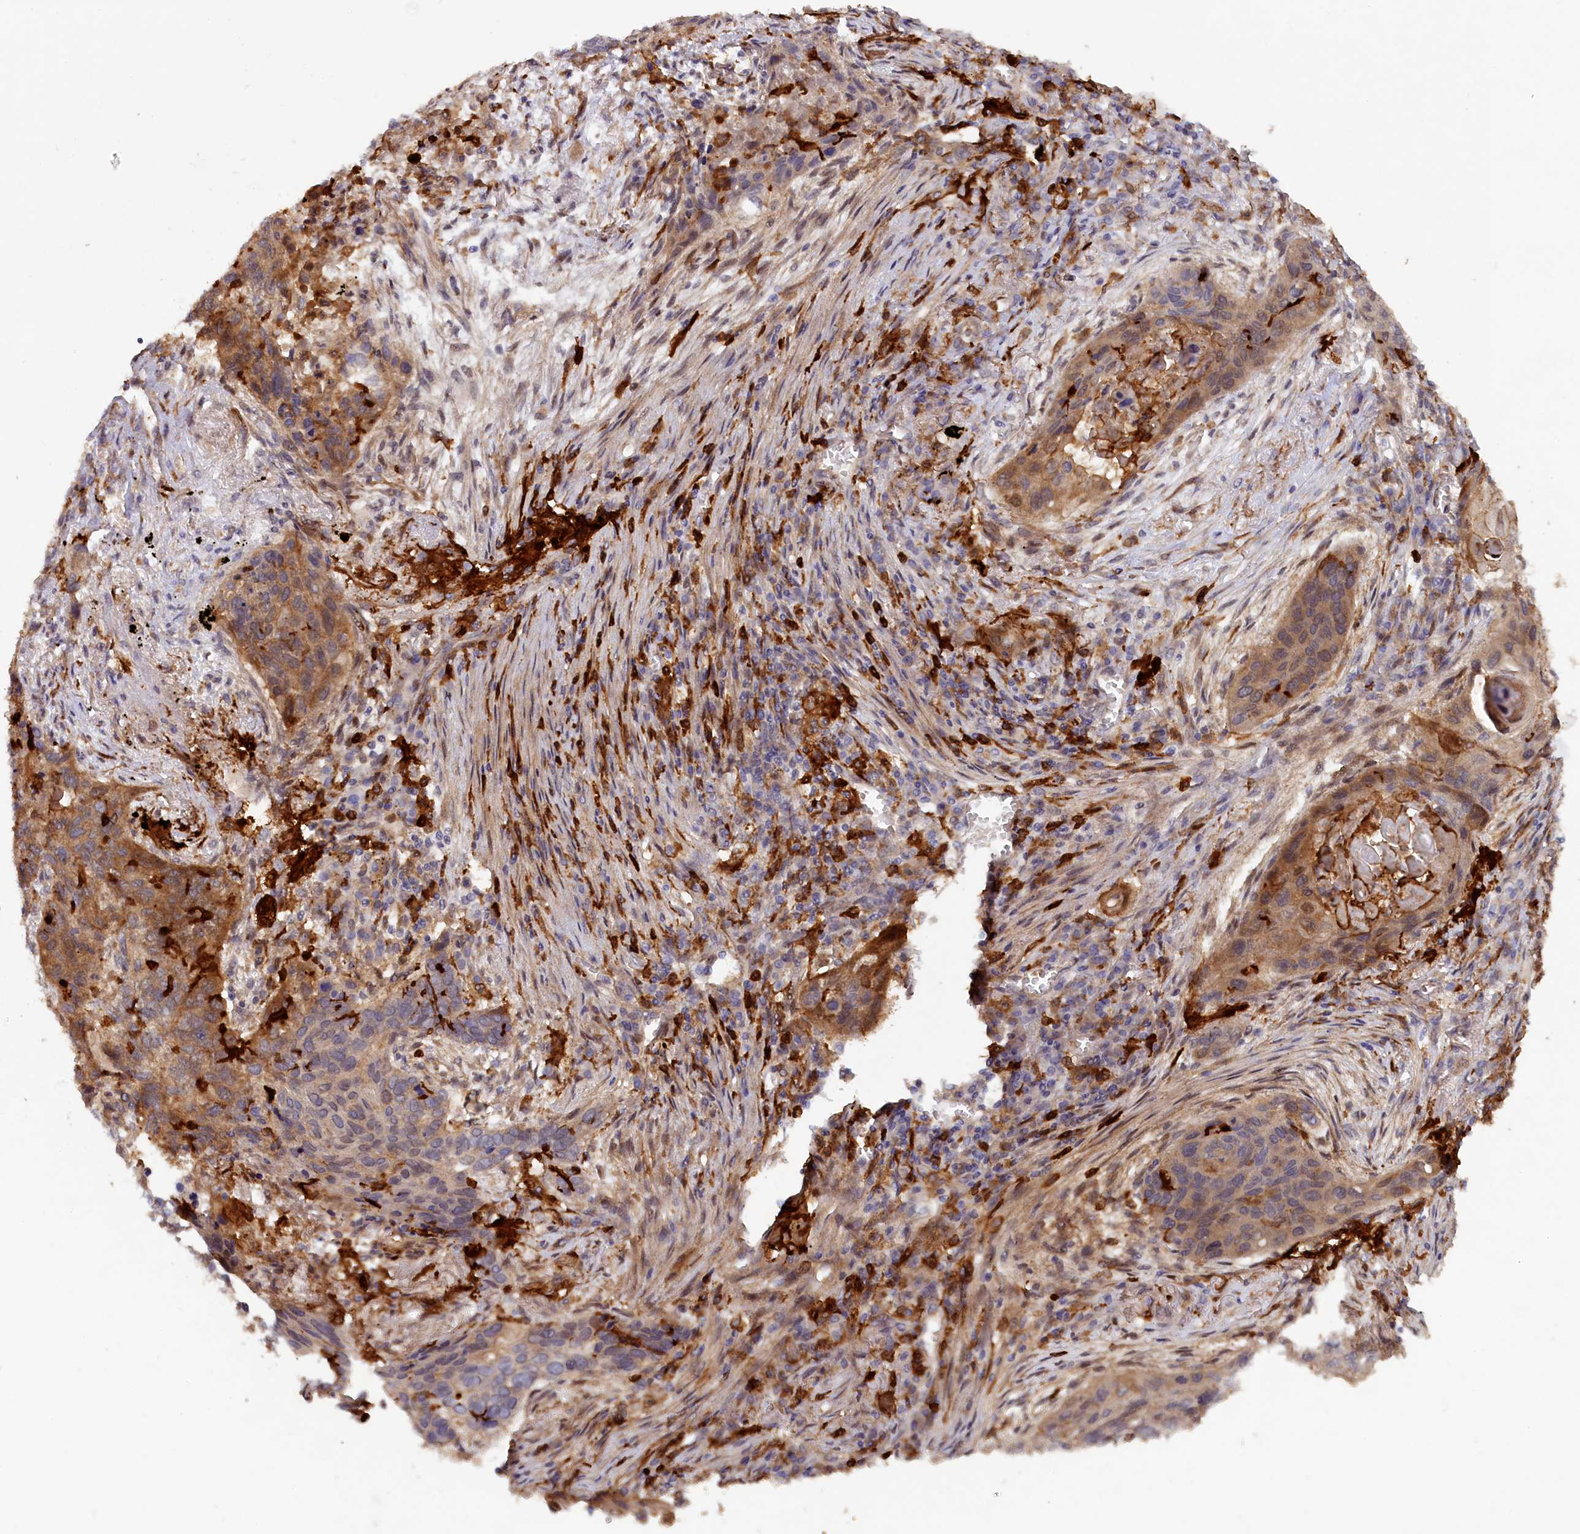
{"staining": {"intensity": "moderate", "quantity": "<25%", "location": "cytoplasmic/membranous"}, "tissue": "lung cancer", "cell_type": "Tumor cells", "image_type": "cancer", "snomed": [{"axis": "morphology", "description": "Squamous cell carcinoma, NOS"}, {"axis": "topography", "description": "Lung"}], "caption": "A low amount of moderate cytoplasmic/membranous expression is appreciated in approximately <25% of tumor cells in lung squamous cell carcinoma tissue.", "gene": "FERMT1", "patient": {"sex": "female", "age": 63}}